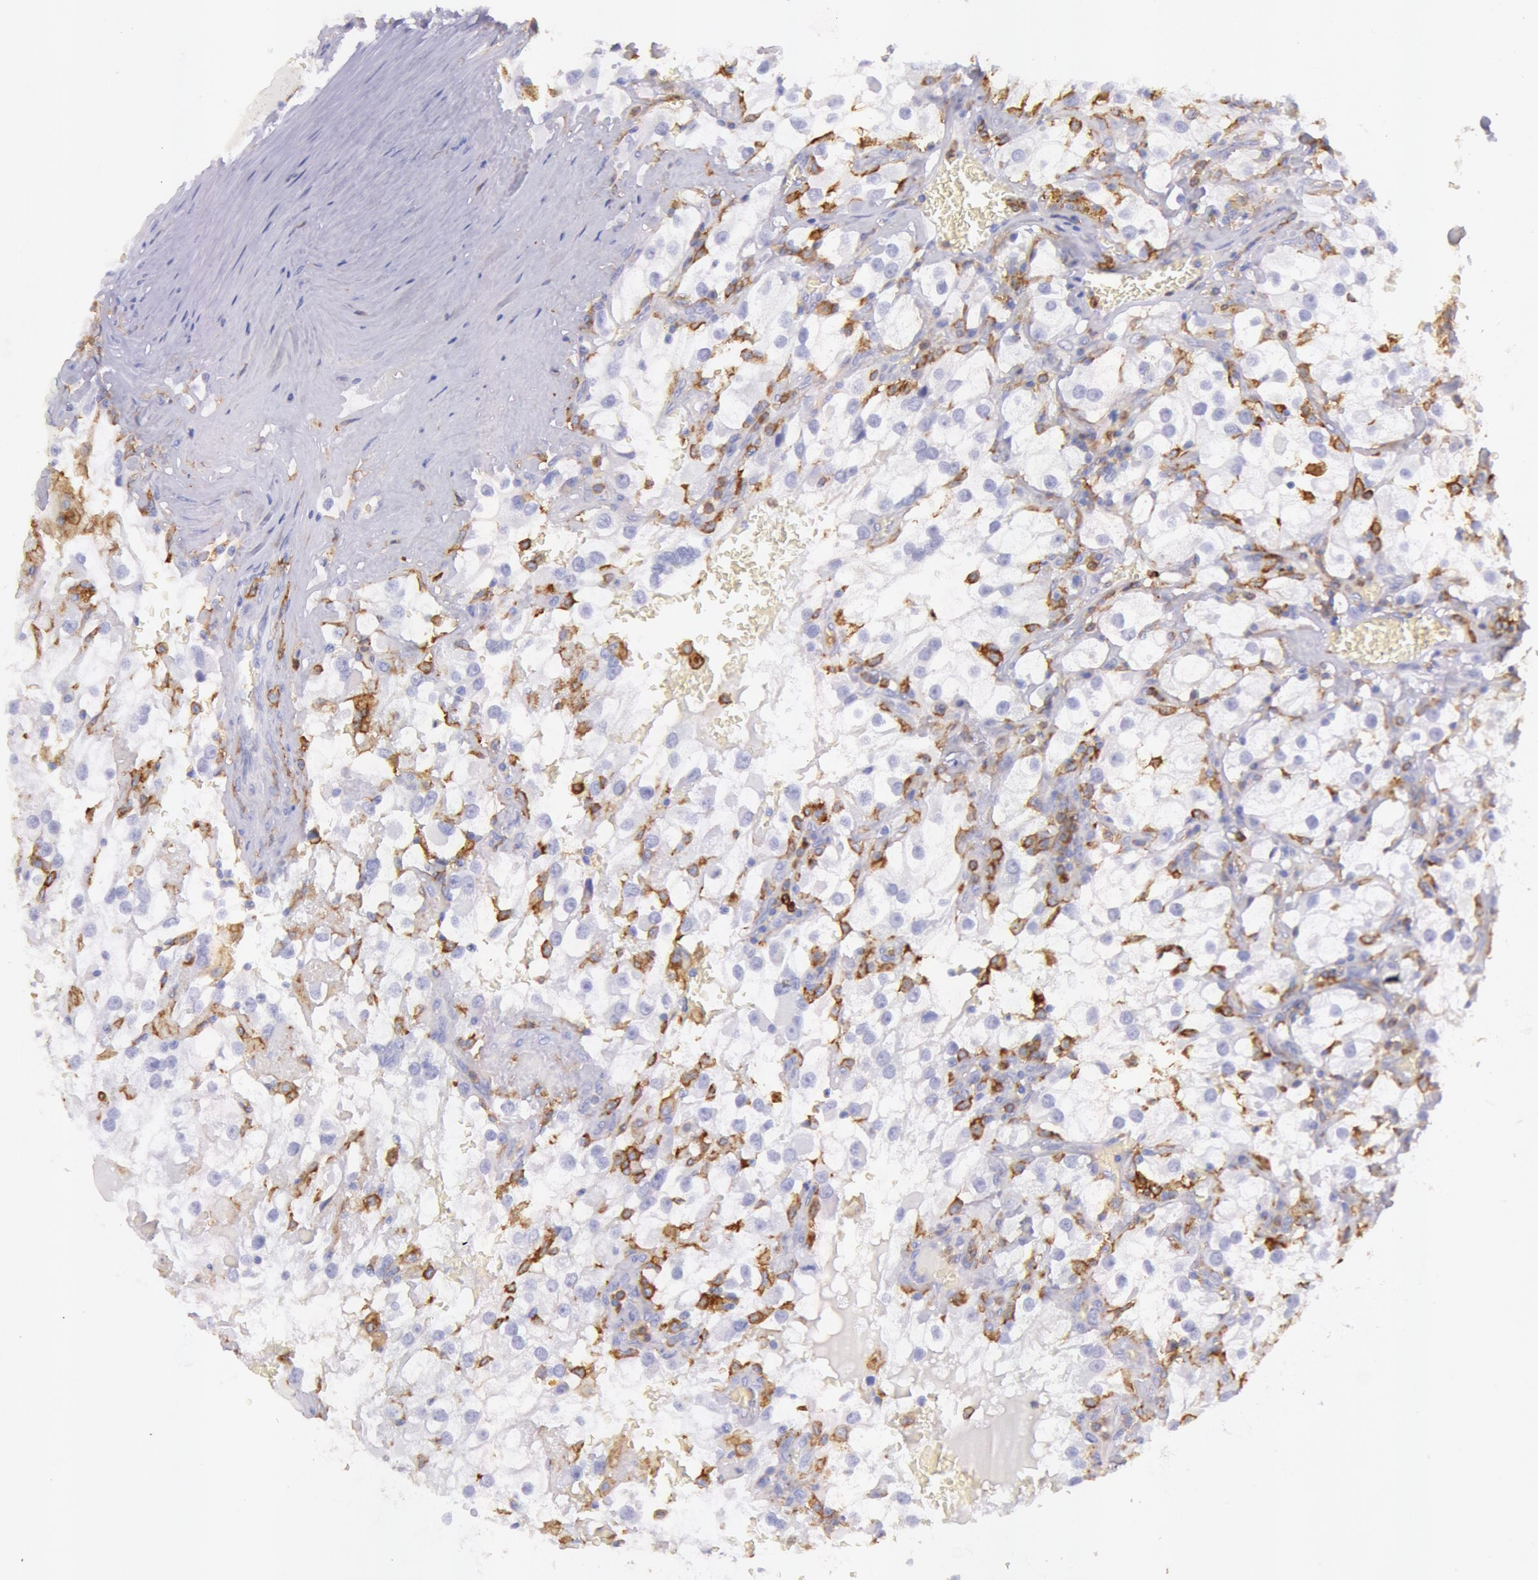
{"staining": {"intensity": "negative", "quantity": "none", "location": "none"}, "tissue": "renal cancer", "cell_type": "Tumor cells", "image_type": "cancer", "snomed": [{"axis": "morphology", "description": "Adenocarcinoma, NOS"}, {"axis": "topography", "description": "Kidney"}], "caption": "DAB immunohistochemical staining of renal cancer displays no significant staining in tumor cells.", "gene": "LYN", "patient": {"sex": "female", "age": 52}}